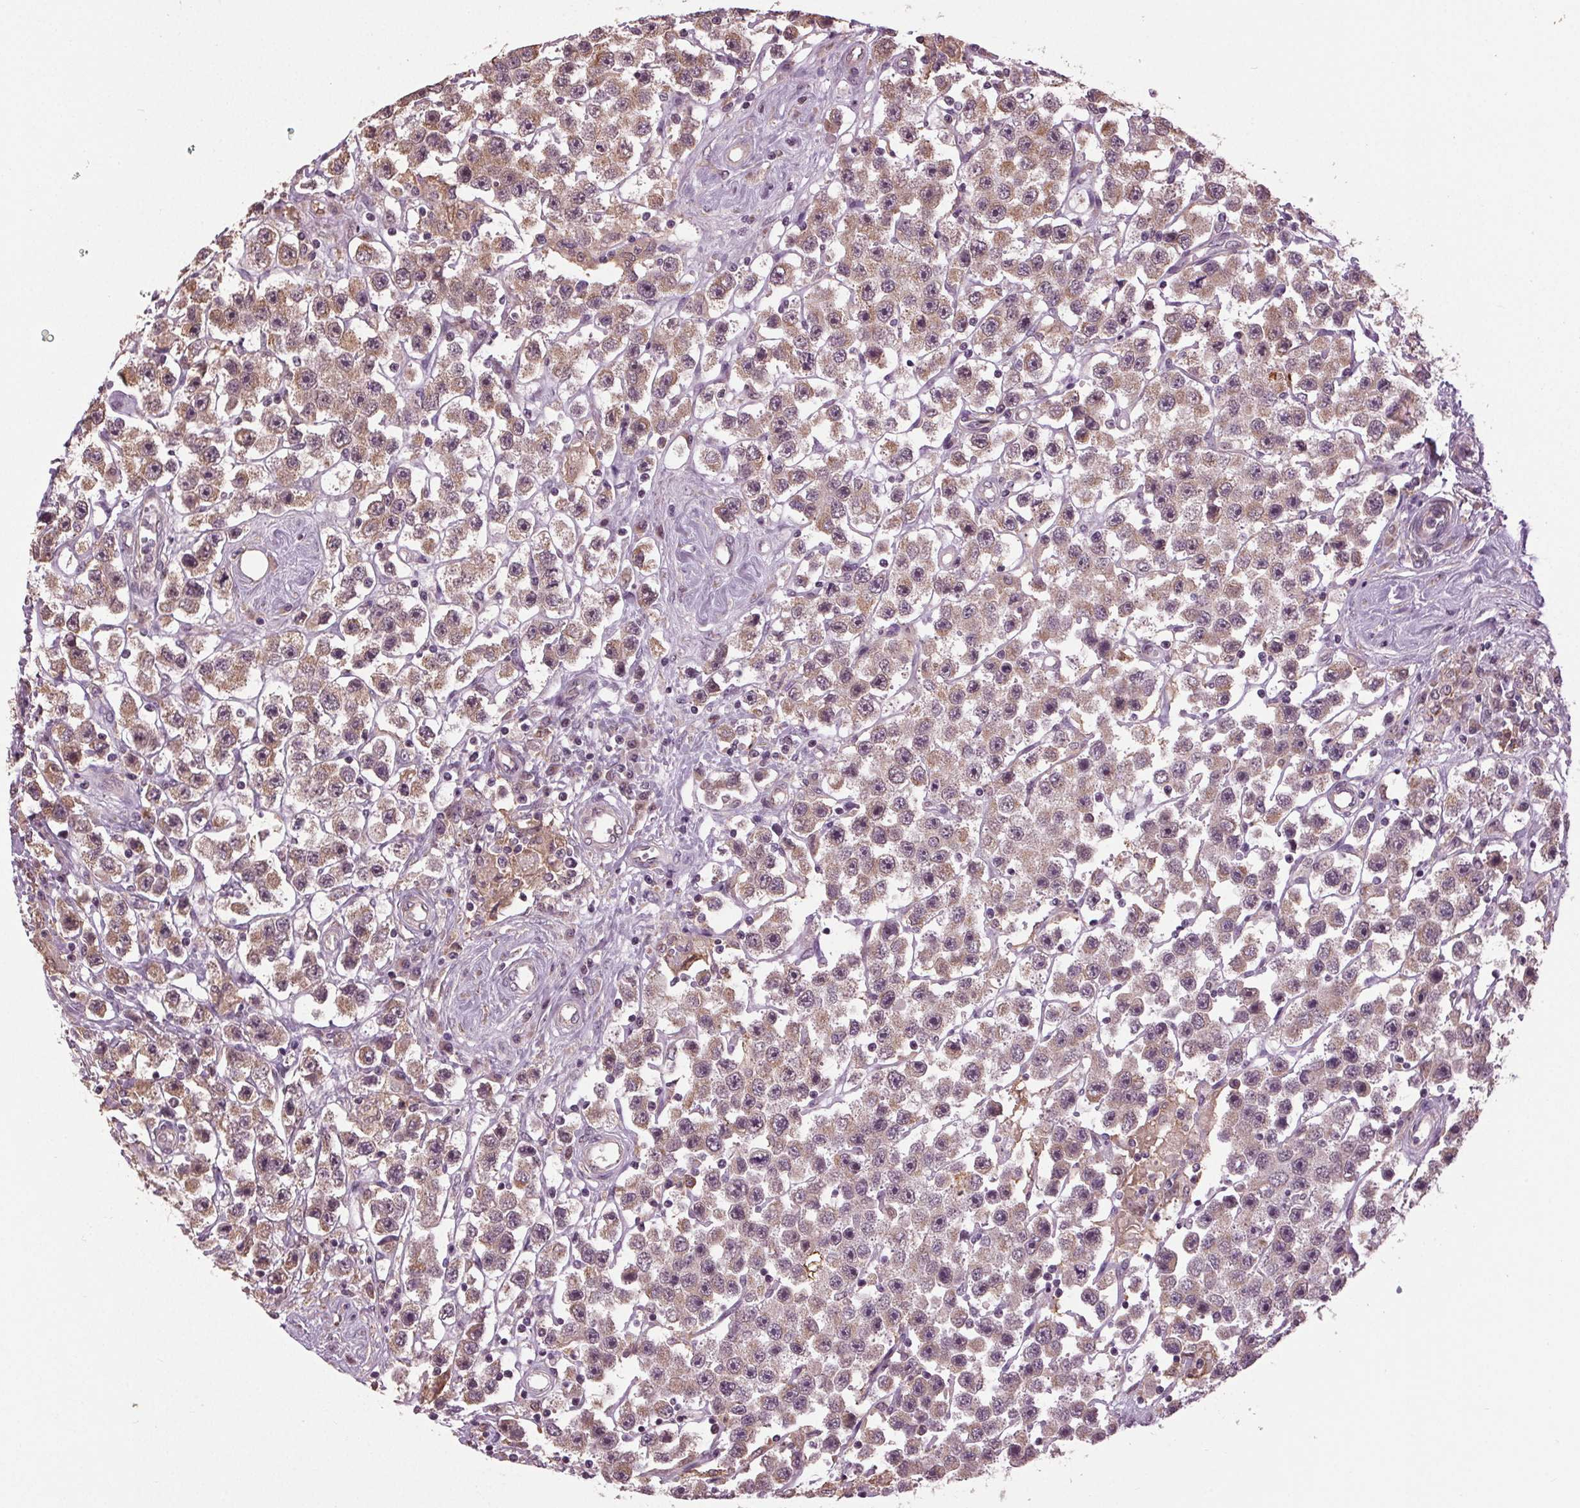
{"staining": {"intensity": "moderate", "quantity": ">75%", "location": "cytoplasmic/membranous,nuclear"}, "tissue": "testis cancer", "cell_type": "Tumor cells", "image_type": "cancer", "snomed": [{"axis": "morphology", "description": "Seminoma, NOS"}, {"axis": "topography", "description": "Testis"}], "caption": "Protein positivity by IHC displays moderate cytoplasmic/membranous and nuclear expression in approximately >75% of tumor cells in testis seminoma.", "gene": "BSDC1", "patient": {"sex": "male", "age": 45}}